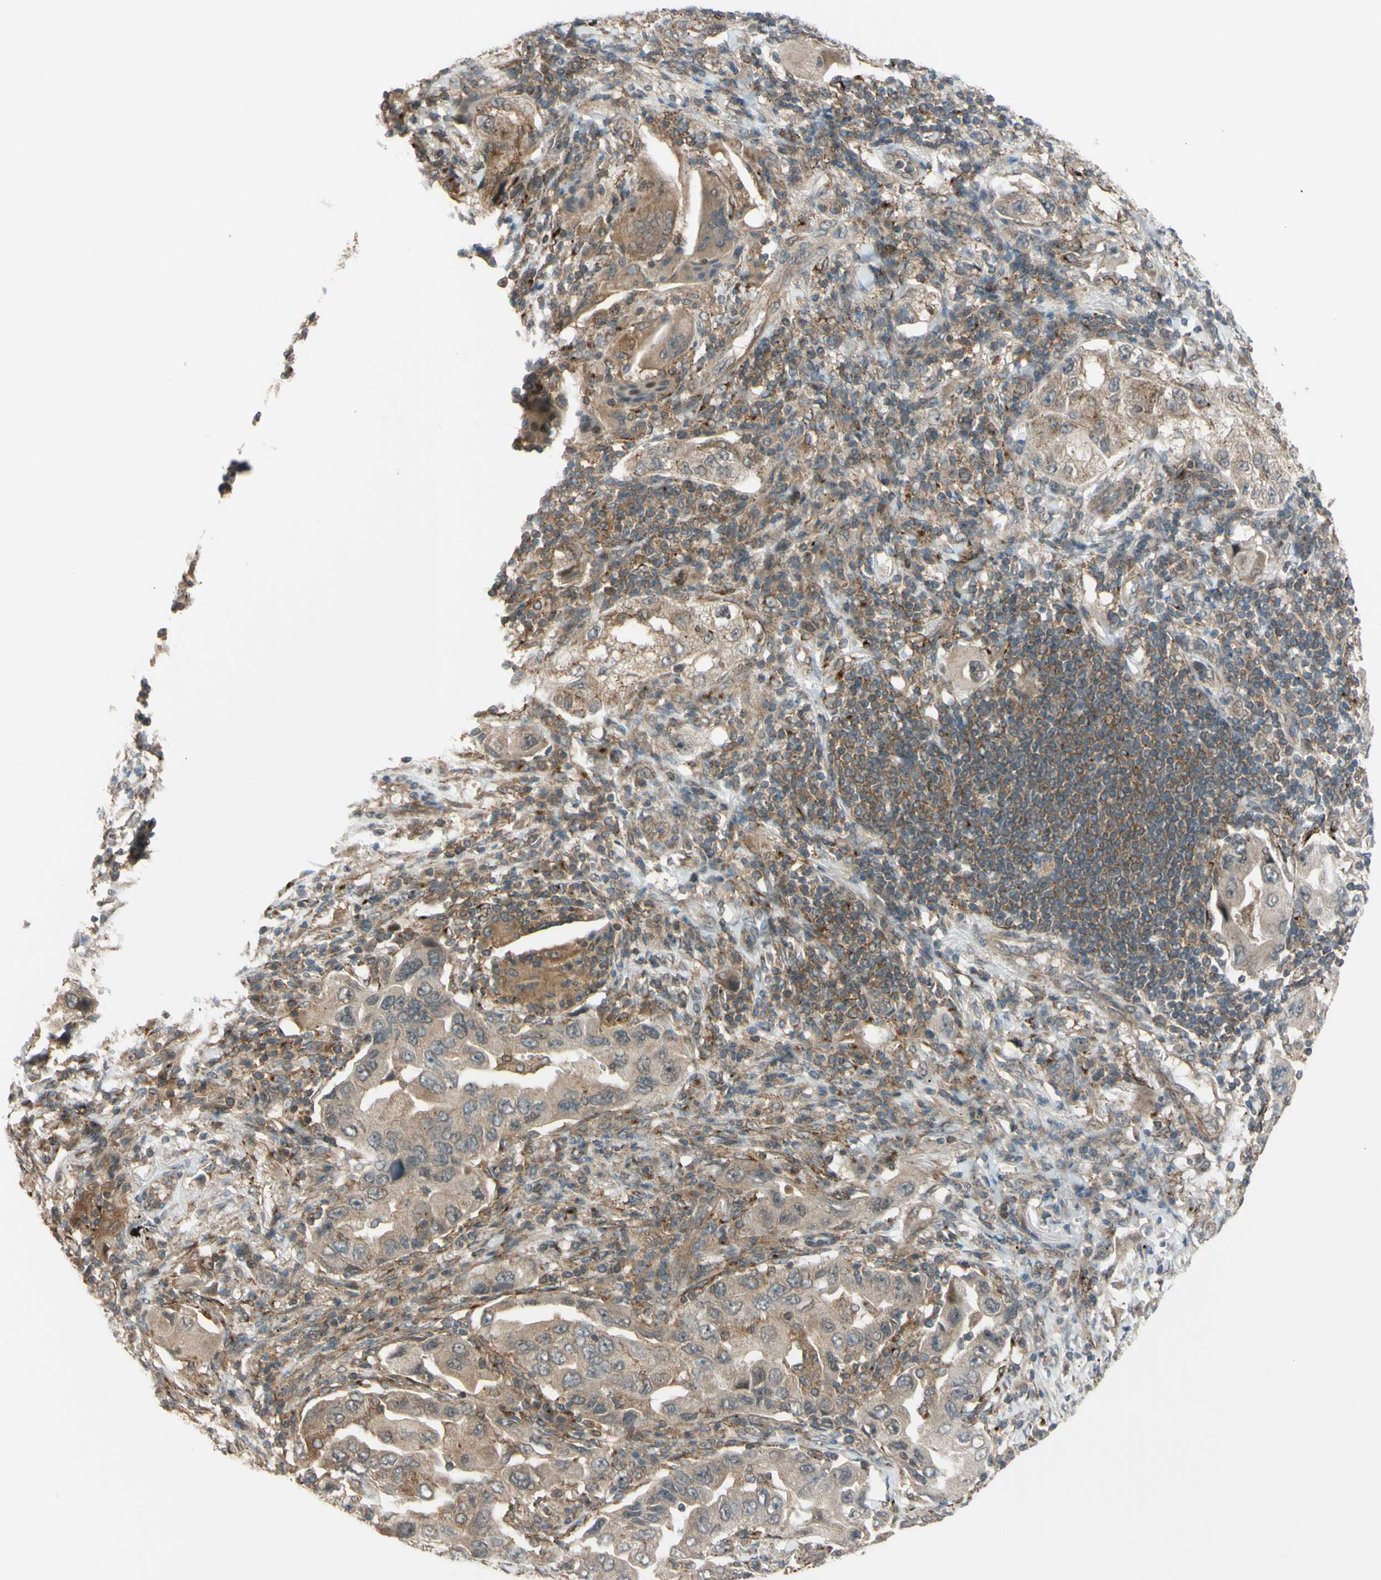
{"staining": {"intensity": "weak", "quantity": ">75%", "location": "cytoplasmic/membranous"}, "tissue": "lung cancer", "cell_type": "Tumor cells", "image_type": "cancer", "snomed": [{"axis": "morphology", "description": "Adenocarcinoma, NOS"}, {"axis": "topography", "description": "Lung"}], "caption": "Immunohistochemistry (IHC) staining of lung cancer, which reveals low levels of weak cytoplasmic/membranous positivity in about >75% of tumor cells indicating weak cytoplasmic/membranous protein staining. The staining was performed using DAB (3,3'-diaminobenzidine) (brown) for protein detection and nuclei were counterstained in hematoxylin (blue).", "gene": "FLII", "patient": {"sex": "female", "age": 65}}